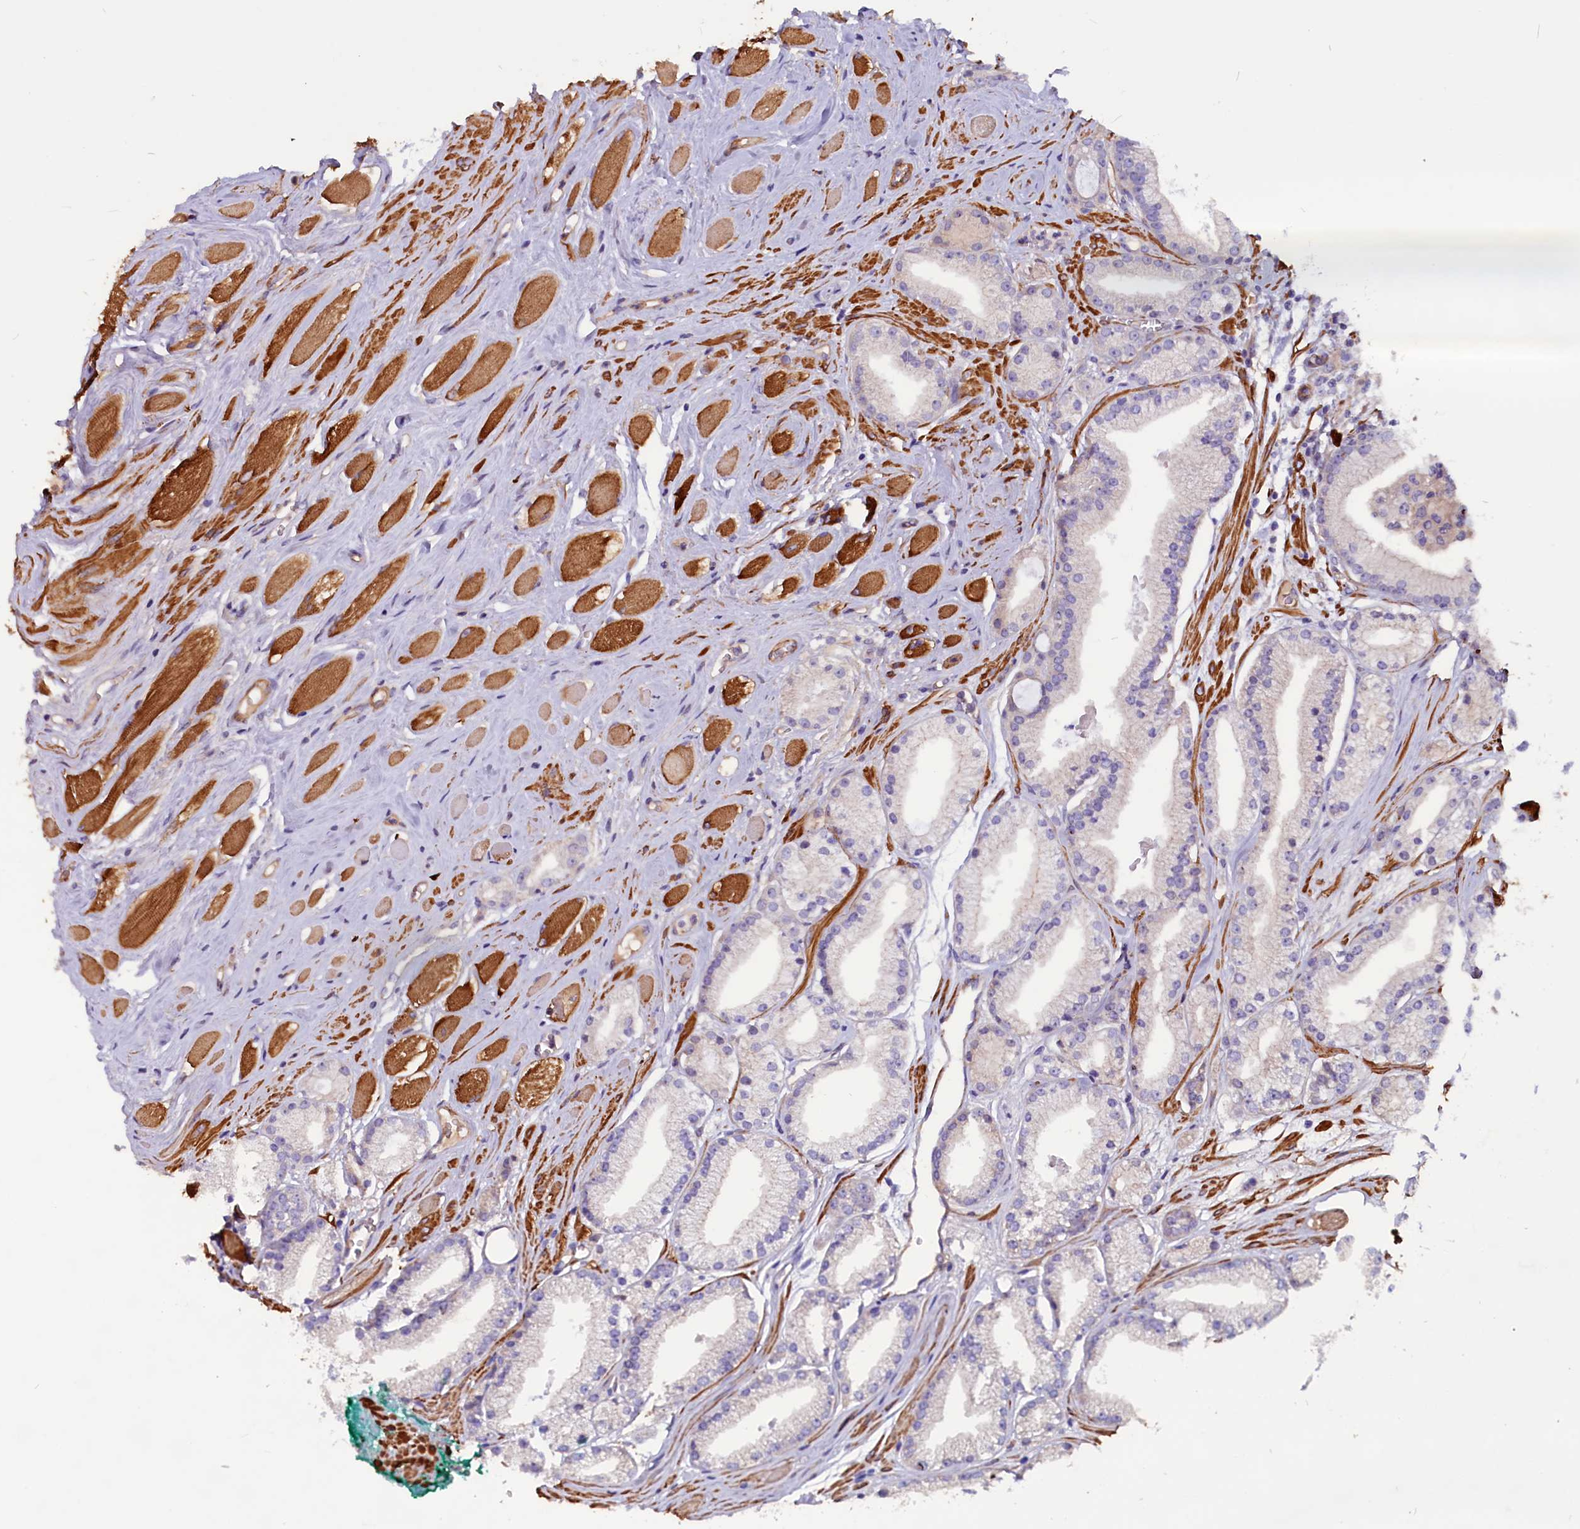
{"staining": {"intensity": "negative", "quantity": "none", "location": "none"}, "tissue": "prostate cancer", "cell_type": "Tumor cells", "image_type": "cancer", "snomed": [{"axis": "morphology", "description": "Adenocarcinoma, High grade"}, {"axis": "topography", "description": "Prostate"}], "caption": "IHC histopathology image of neoplastic tissue: human prostate cancer stained with DAB (3,3'-diaminobenzidine) reveals no significant protein expression in tumor cells.", "gene": "ZNF749", "patient": {"sex": "male", "age": 67}}